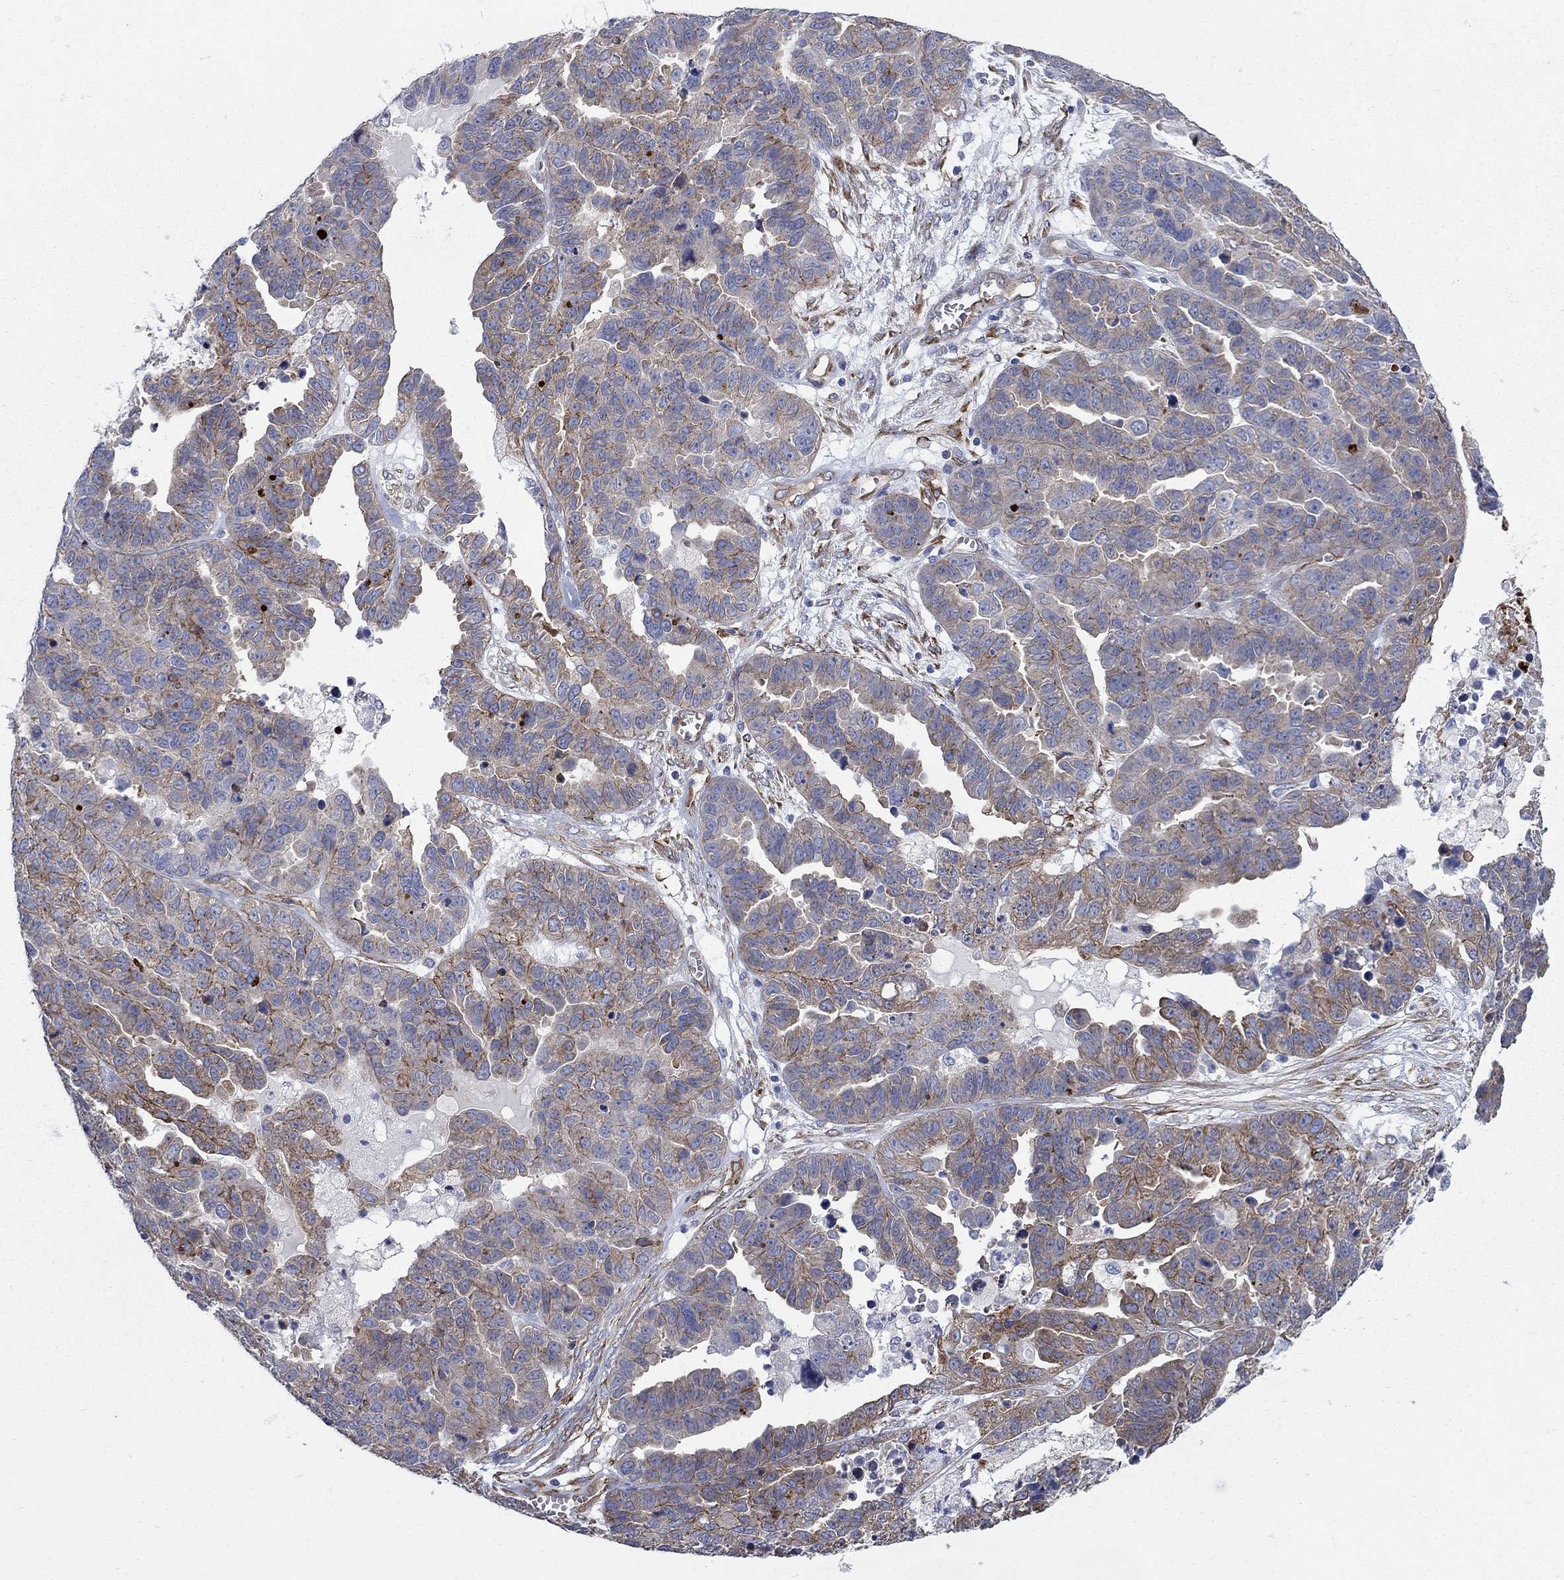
{"staining": {"intensity": "moderate", "quantity": "25%-75%", "location": "cytoplasmic/membranous"}, "tissue": "ovarian cancer", "cell_type": "Tumor cells", "image_type": "cancer", "snomed": [{"axis": "morphology", "description": "Cystadenocarcinoma, serous, NOS"}, {"axis": "topography", "description": "Ovary"}], "caption": "Ovarian cancer (serous cystadenocarcinoma) tissue shows moderate cytoplasmic/membranous positivity in about 25%-75% of tumor cells", "gene": "SEPTIN8", "patient": {"sex": "female", "age": 87}}